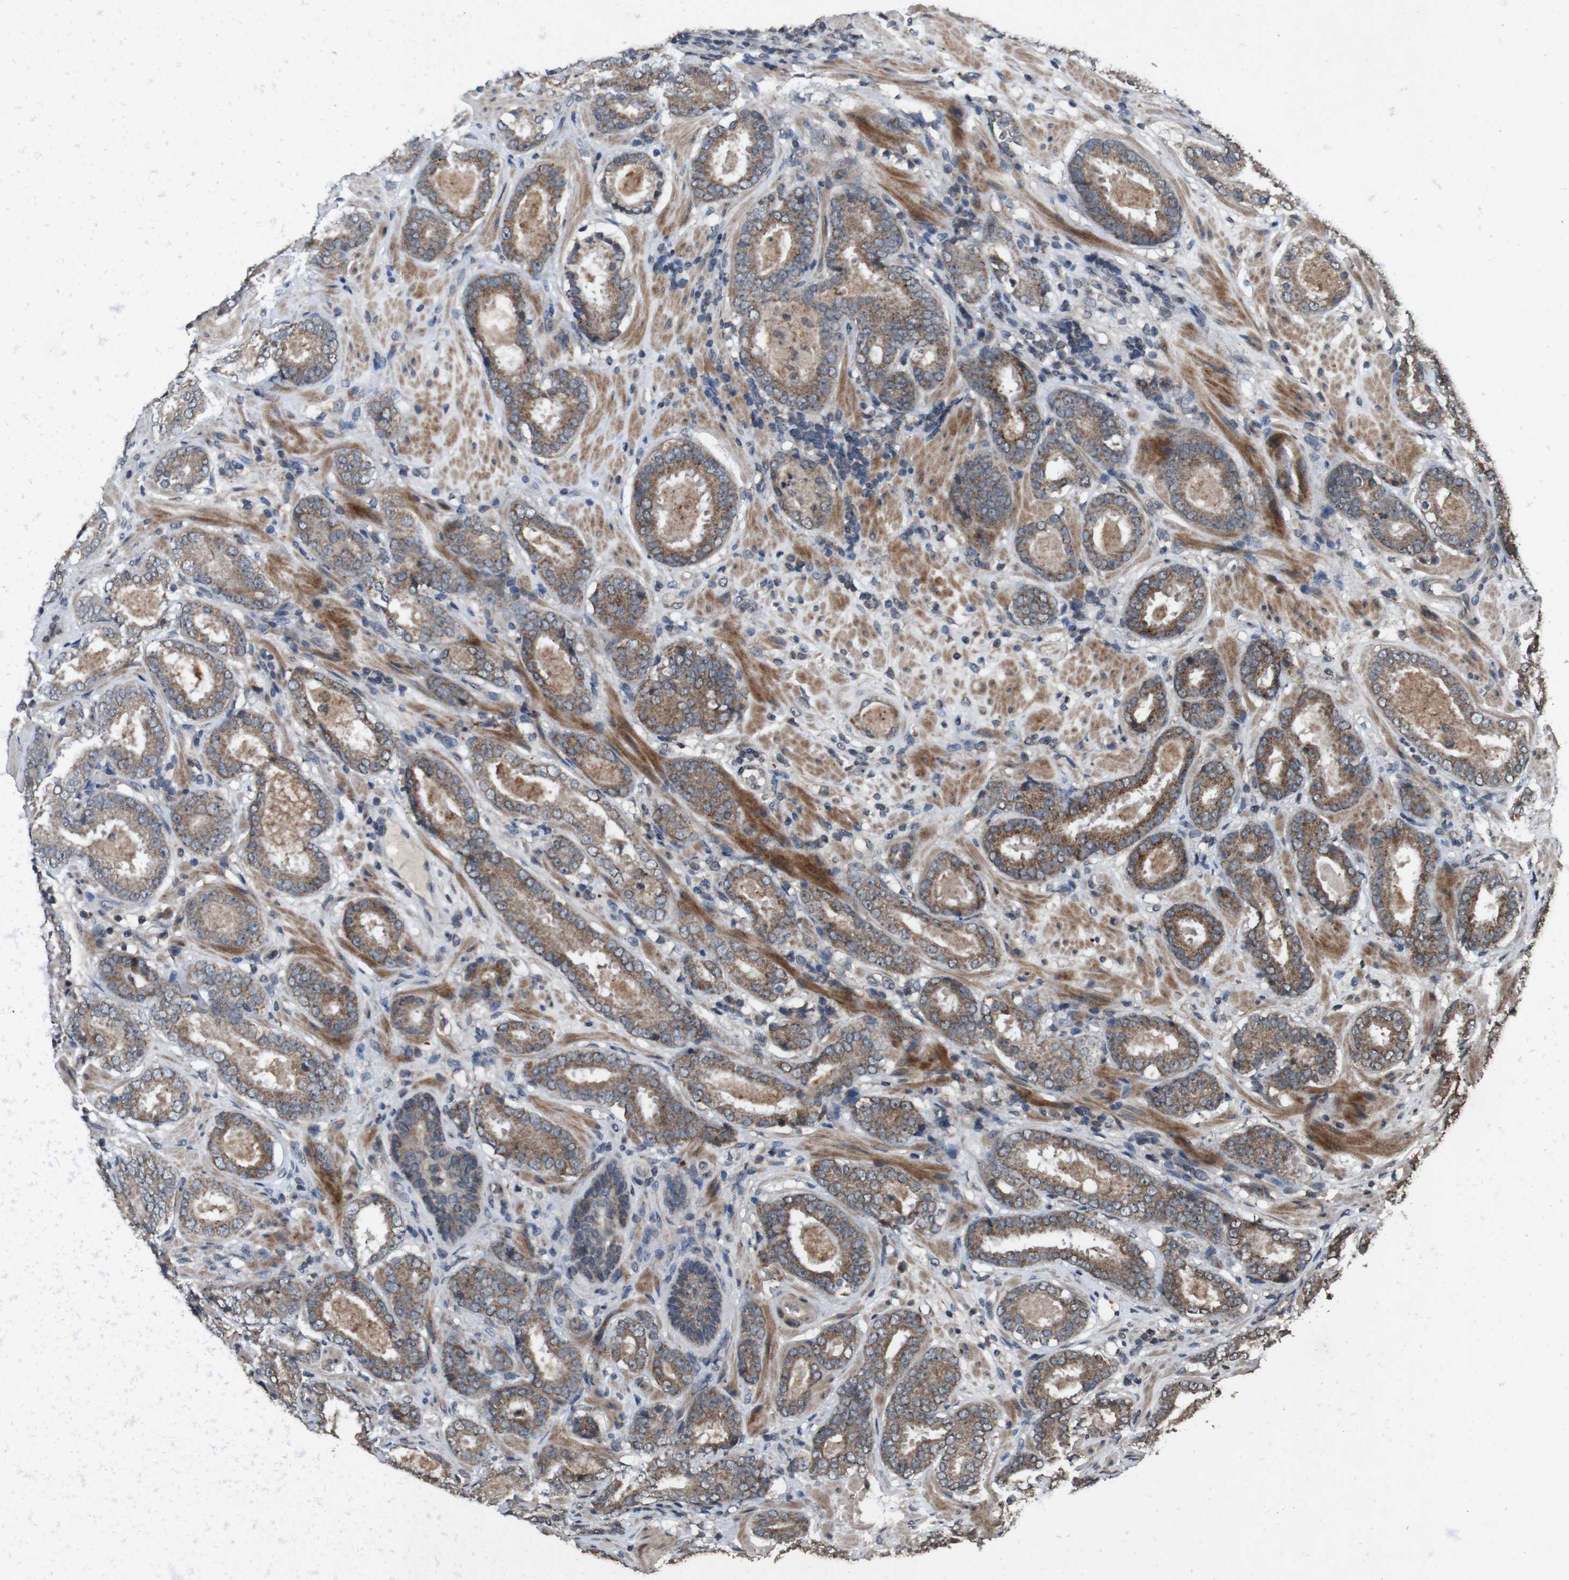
{"staining": {"intensity": "moderate", "quantity": ">75%", "location": "cytoplasmic/membranous"}, "tissue": "prostate cancer", "cell_type": "Tumor cells", "image_type": "cancer", "snomed": [{"axis": "morphology", "description": "Adenocarcinoma, Low grade"}, {"axis": "topography", "description": "Prostate"}], "caption": "Immunohistochemistry (DAB) staining of human prostate cancer reveals moderate cytoplasmic/membranous protein positivity in about >75% of tumor cells.", "gene": "SORL1", "patient": {"sex": "male", "age": 69}}